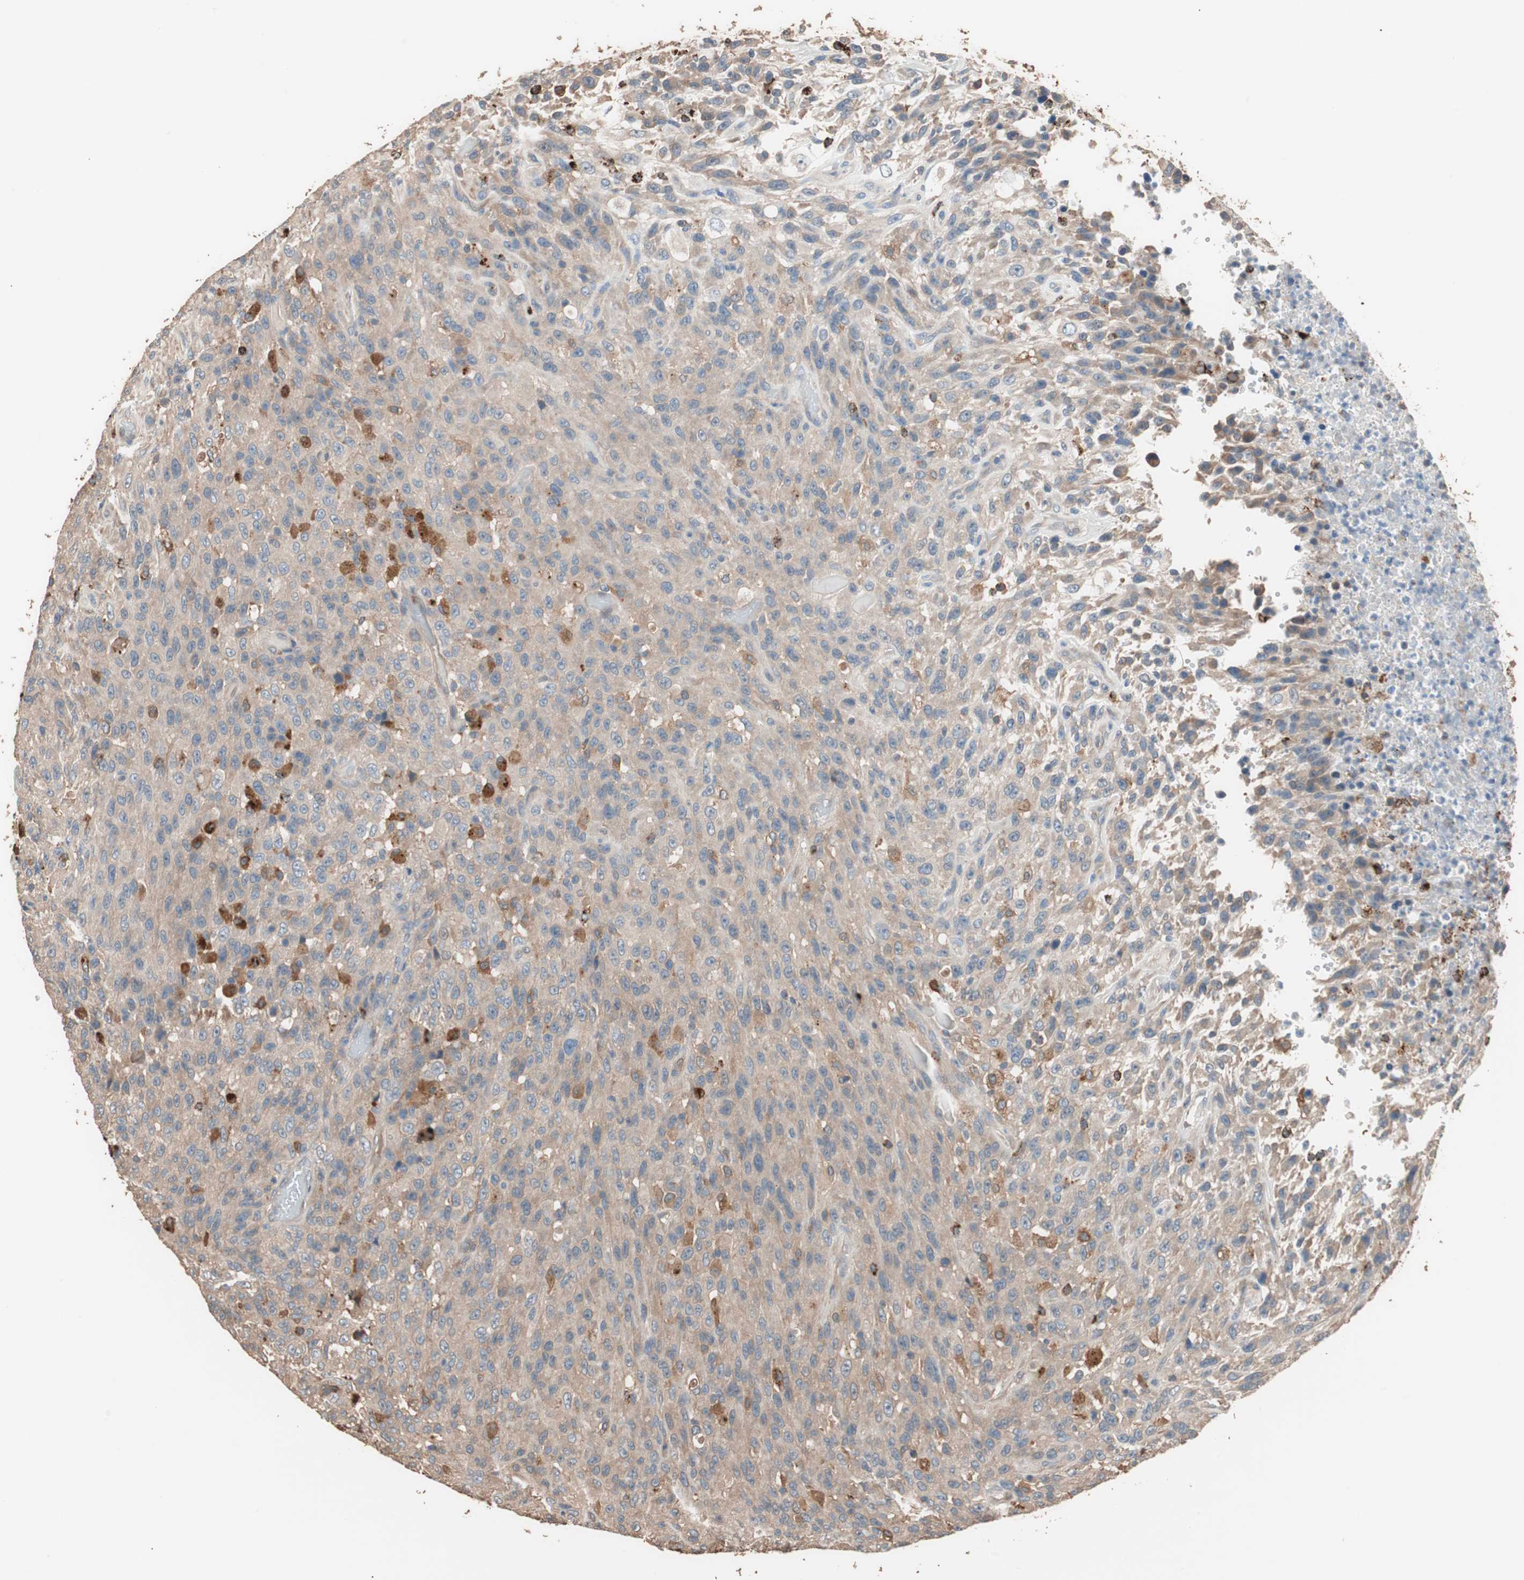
{"staining": {"intensity": "weak", "quantity": ">75%", "location": "cytoplasmic/membranous"}, "tissue": "urothelial cancer", "cell_type": "Tumor cells", "image_type": "cancer", "snomed": [{"axis": "morphology", "description": "Urothelial carcinoma, High grade"}, {"axis": "topography", "description": "Urinary bladder"}], "caption": "DAB immunohistochemical staining of human urothelial cancer shows weak cytoplasmic/membranous protein staining in approximately >75% of tumor cells.", "gene": "CCT3", "patient": {"sex": "male", "age": 66}}